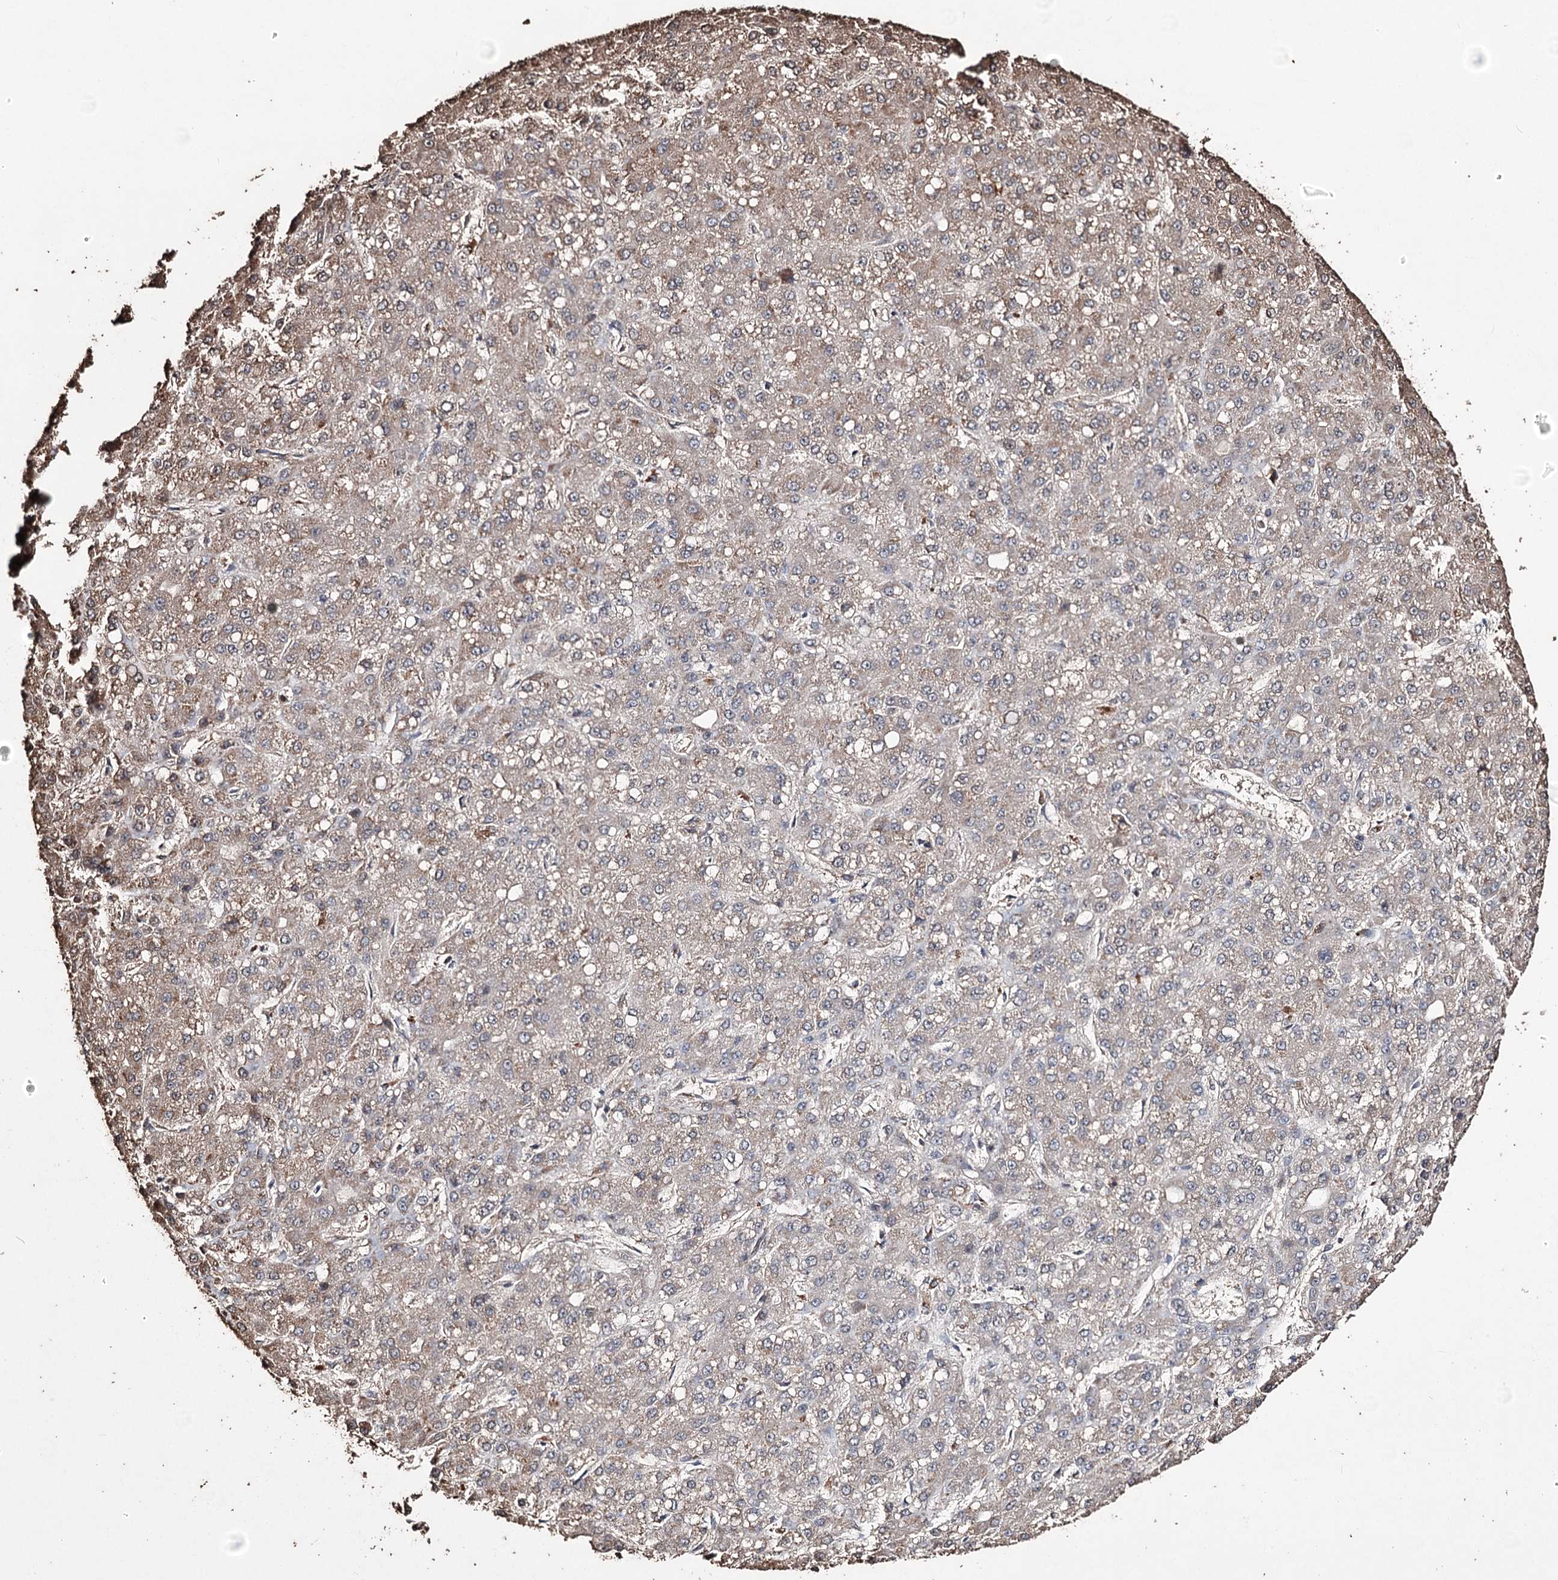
{"staining": {"intensity": "weak", "quantity": "<25%", "location": "cytoplasmic/membranous"}, "tissue": "liver cancer", "cell_type": "Tumor cells", "image_type": "cancer", "snomed": [{"axis": "morphology", "description": "Carcinoma, Hepatocellular, NOS"}, {"axis": "topography", "description": "Liver"}], "caption": "The image displays no significant positivity in tumor cells of liver hepatocellular carcinoma.", "gene": "ZNF662", "patient": {"sex": "male", "age": 67}}